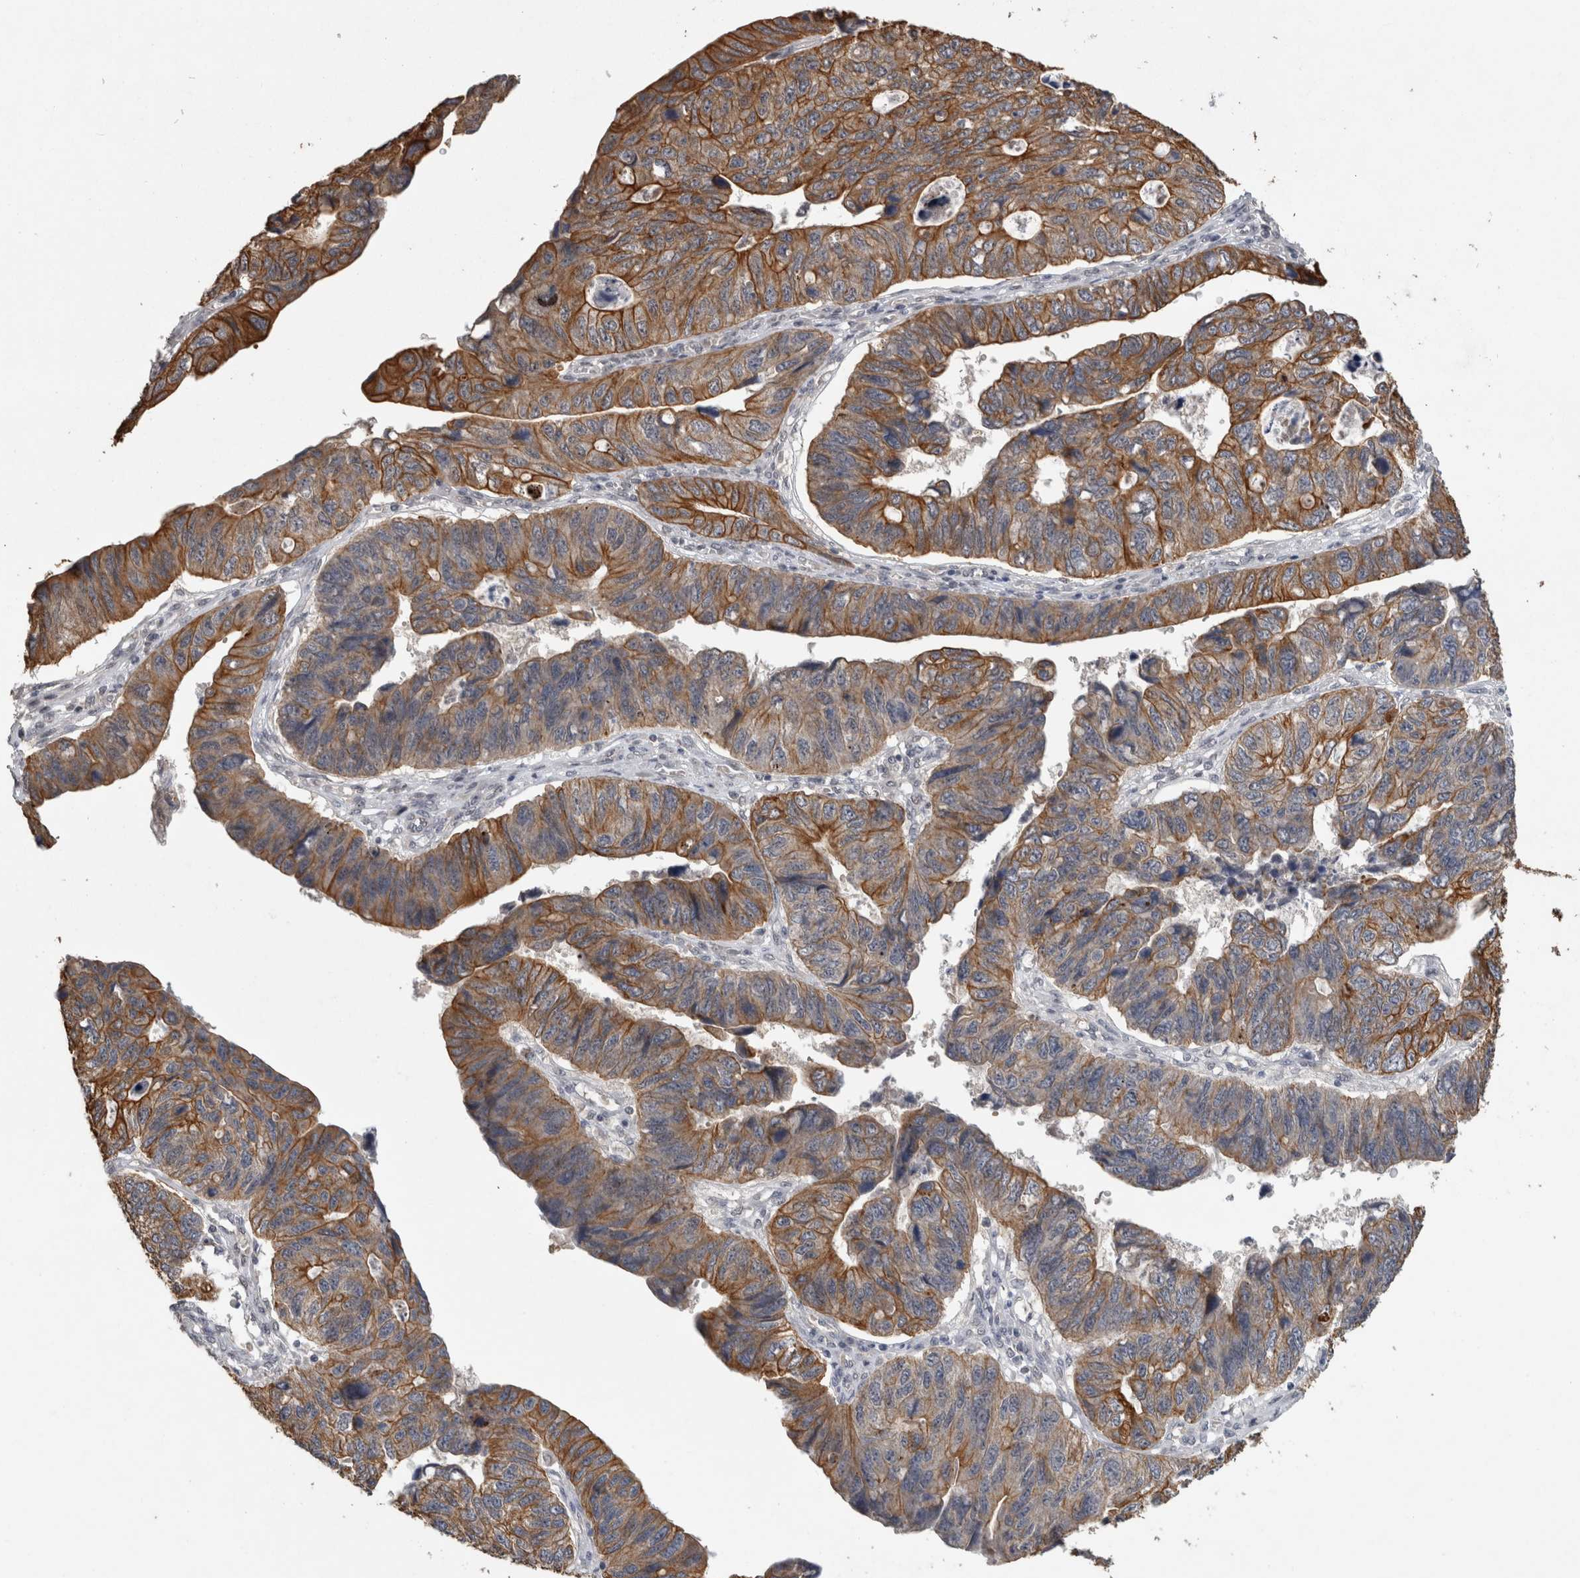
{"staining": {"intensity": "strong", "quantity": ">75%", "location": "cytoplasmic/membranous"}, "tissue": "stomach cancer", "cell_type": "Tumor cells", "image_type": "cancer", "snomed": [{"axis": "morphology", "description": "Adenocarcinoma, NOS"}, {"axis": "topography", "description": "Stomach"}], "caption": "Immunohistochemical staining of stomach adenocarcinoma demonstrates high levels of strong cytoplasmic/membranous protein positivity in approximately >75% of tumor cells.", "gene": "RHPN1", "patient": {"sex": "male", "age": 59}}